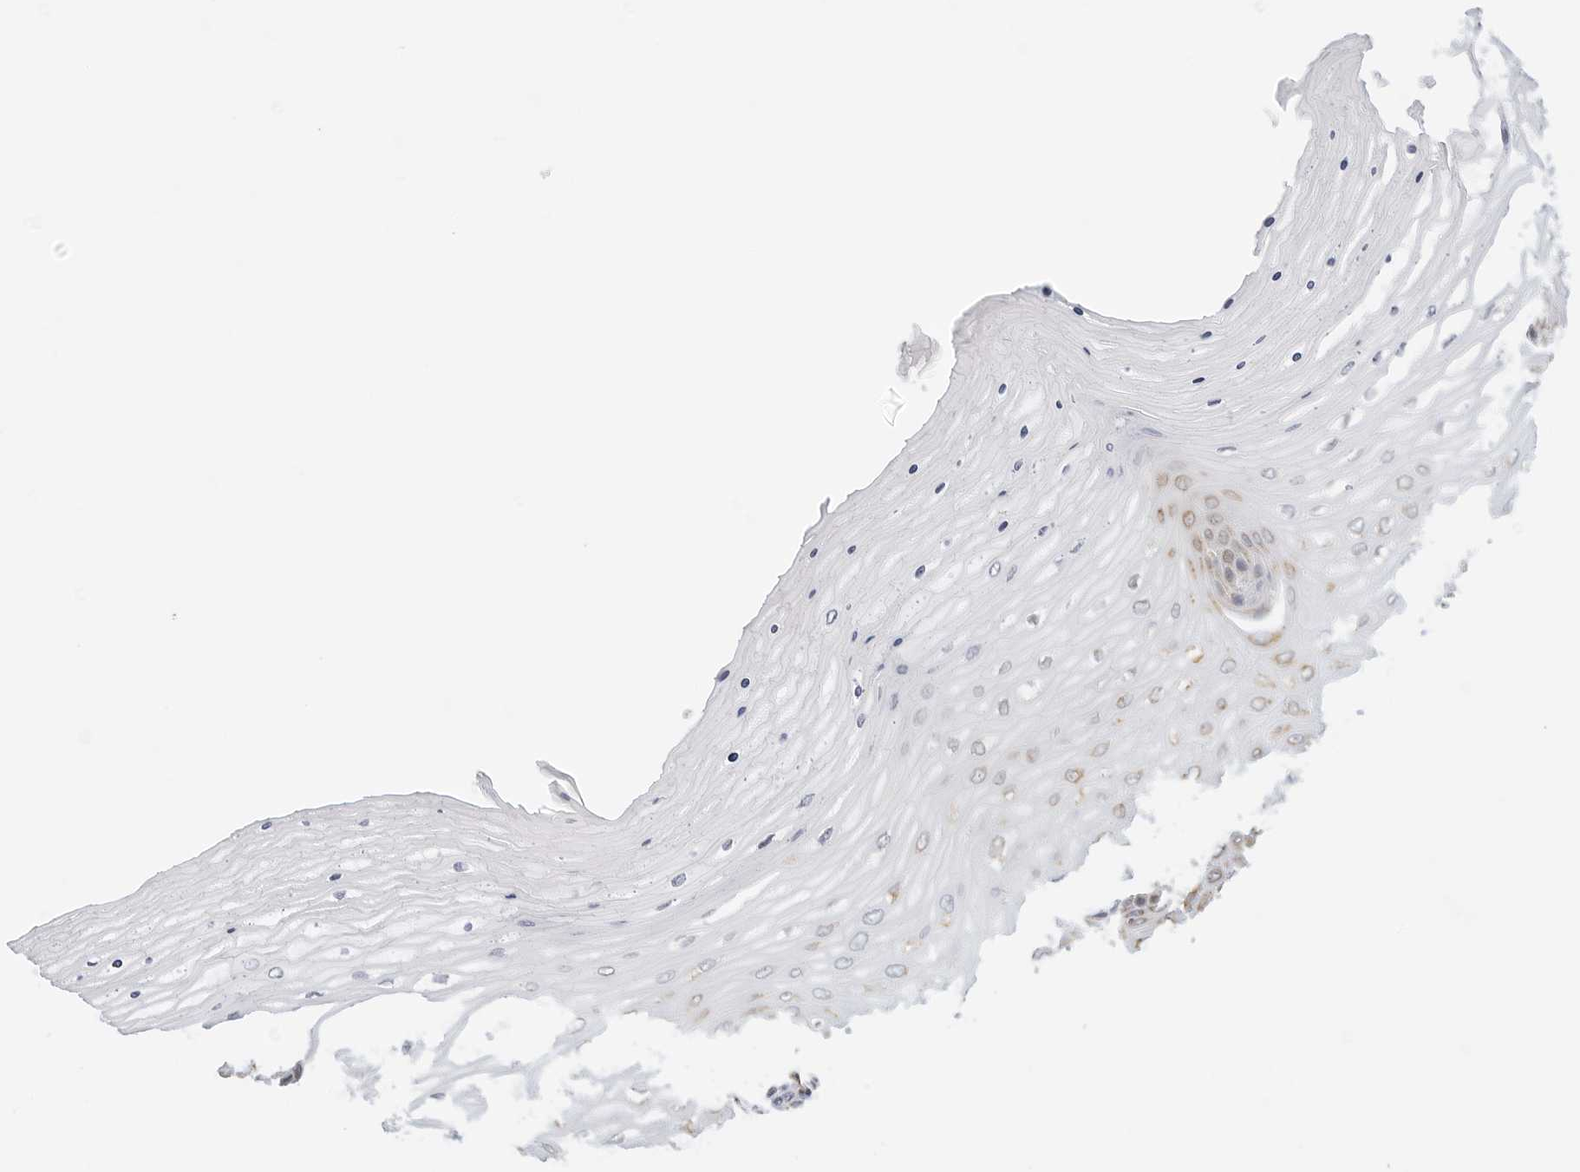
{"staining": {"intensity": "weak", "quantity": ">75%", "location": "cytoplasmic/membranous"}, "tissue": "cervix", "cell_type": "Glandular cells", "image_type": "normal", "snomed": [{"axis": "morphology", "description": "Normal tissue, NOS"}, {"axis": "topography", "description": "Cervix"}], "caption": "Immunohistochemical staining of benign human cervix demonstrates low levels of weak cytoplasmic/membranous expression in about >75% of glandular cells. The protein is shown in brown color, while the nuclei are stained blue.", "gene": "ATL1", "patient": {"sex": "female", "age": 55}}